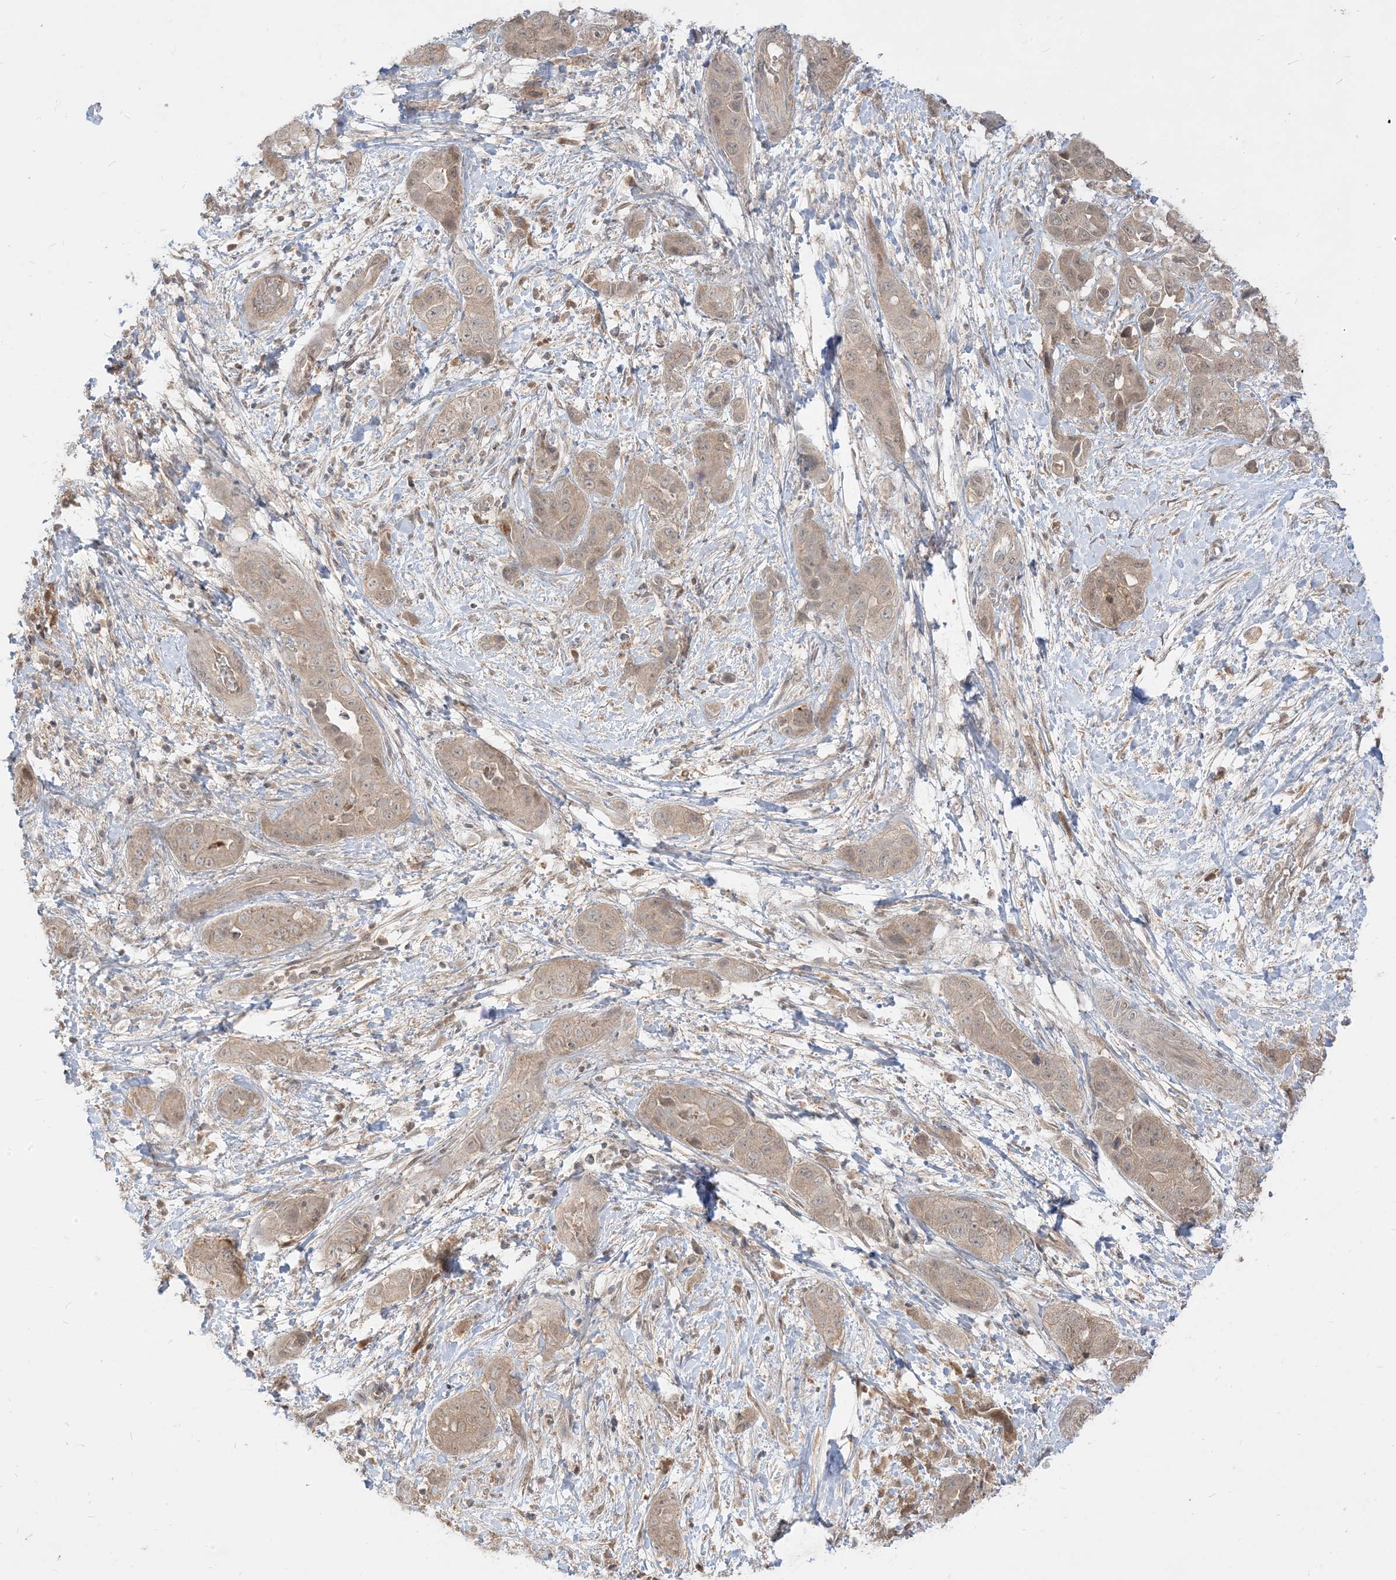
{"staining": {"intensity": "weak", "quantity": "<25%", "location": "cytoplasmic/membranous"}, "tissue": "liver cancer", "cell_type": "Tumor cells", "image_type": "cancer", "snomed": [{"axis": "morphology", "description": "Cholangiocarcinoma"}, {"axis": "topography", "description": "Liver"}], "caption": "High power microscopy photomicrograph of an immunohistochemistry (IHC) photomicrograph of liver cancer (cholangiocarcinoma), revealing no significant staining in tumor cells.", "gene": "TBCC", "patient": {"sex": "female", "age": 52}}